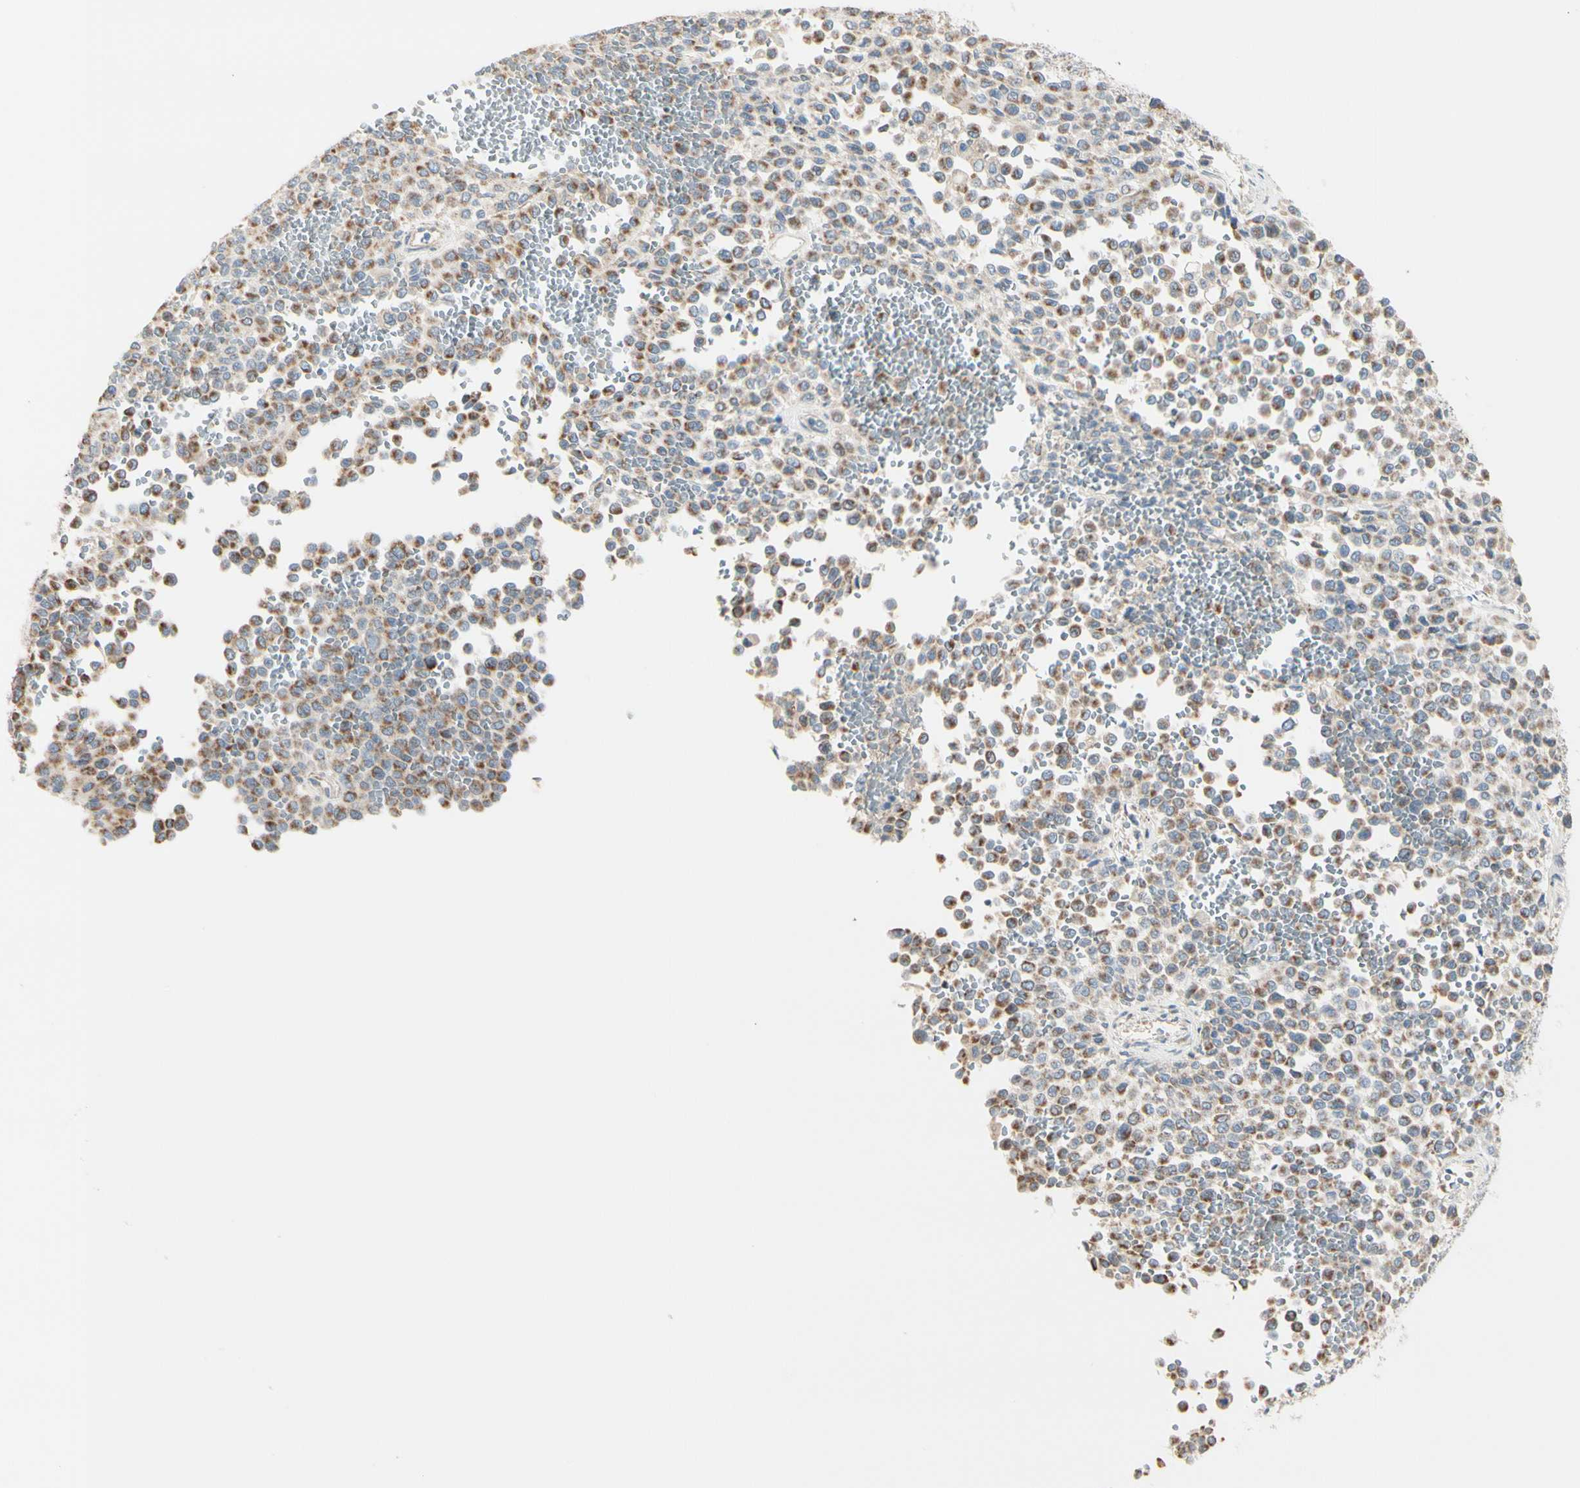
{"staining": {"intensity": "moderate", "quantity": ">75%", "location": "cytoplasmic/membranous"}, "tissue": "melanoma", "cell_type": "Tumor cells", "image_type": "cancer", "snomed": [{"axis": "morphology", "description": "Malignant melanoma, Metastatic site"}, {"axis": "topography", "description": "Pancreas"}], "caption": "Tumor cells show medium levels of moderate cytoplasmic/membranous positivity in about >75% of cells in human malignant melanoma (metastatic site).", "gene": "EPHA3", "patient": {"sex": "female", "age": 30}}